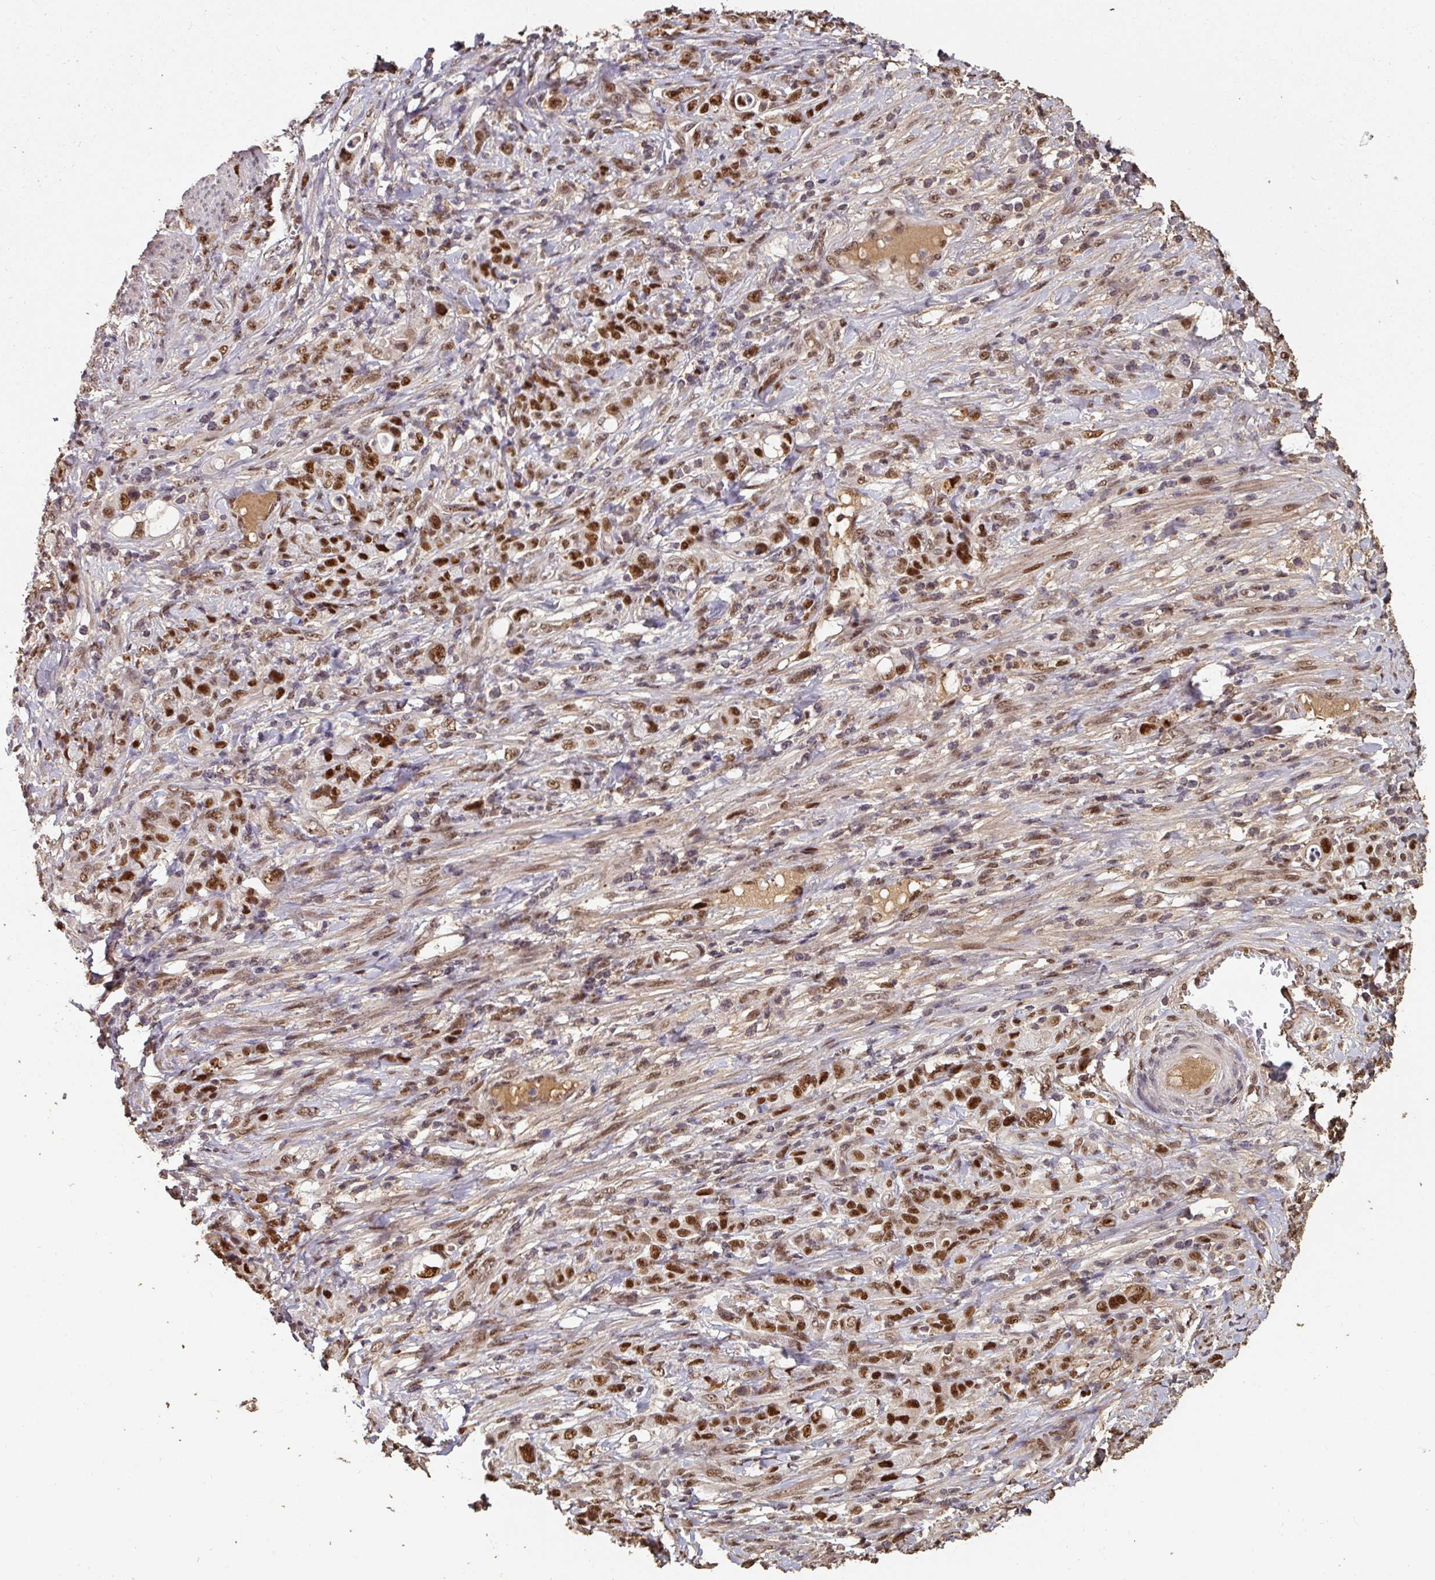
{"staining": {"intensity": "strong", "quantity": ">75%", "location": "nuclear"}, "tissue": "stomach cancer", "cell_type": "Tumor cells", "image_type": "cancer", "snomed": [{"axis": "morphology", "description": "Adenocarcinoma, NOS"}, {"axis": "topography", "description": "Stomach"}], "caption": "Immunohistochemical staining of human stomach adenocarcinoma exhibits high levels of strong nuclear expression in approximately >75% of tumor cells. (IHC, brightfield microscopy, high magnification).", "gene": "POLD1", "patient": {"sex": "female", "age": 79}}